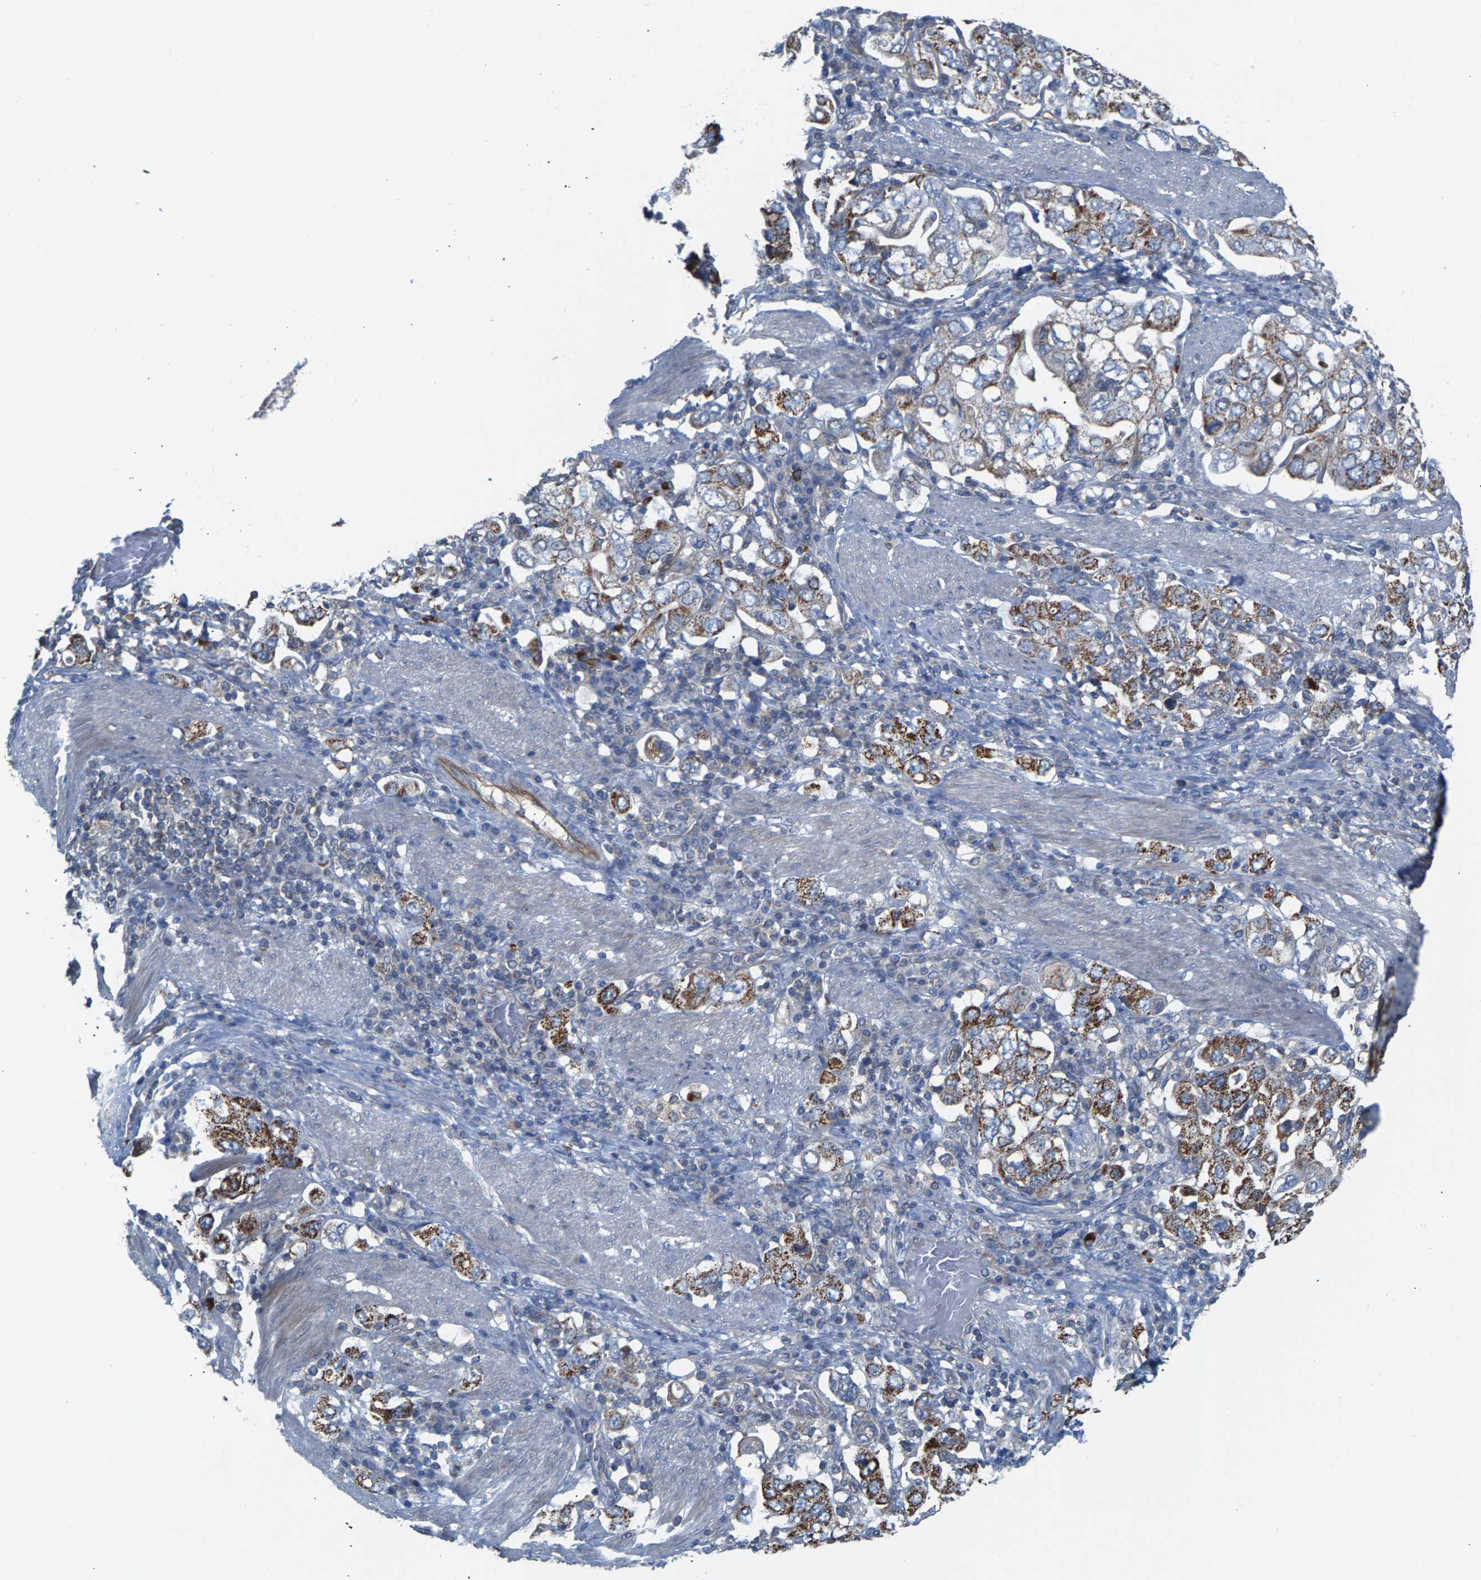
{"staining": {"intensity": "moderate", "quantity": ">75%", "location": "cytoplasmic/membranous"}, "tissue": "stomach cancer", "cell_type": "Tumor cells", "image_type": "cancer", "snomed": [{"axis": "morphology", "description": "Adenocarcinoma, NOS"}, {"axis": "topography", "description": "Stomach, upper"}], "caption": "This micrograph shows immunohistochemistry staining of stomach cancer, with medium moderate cytoplasmic/membranous staining in approximately >75% of tumor cells.", "gene": "MRM1", "patient": {"sex": "male", "age": 62}}